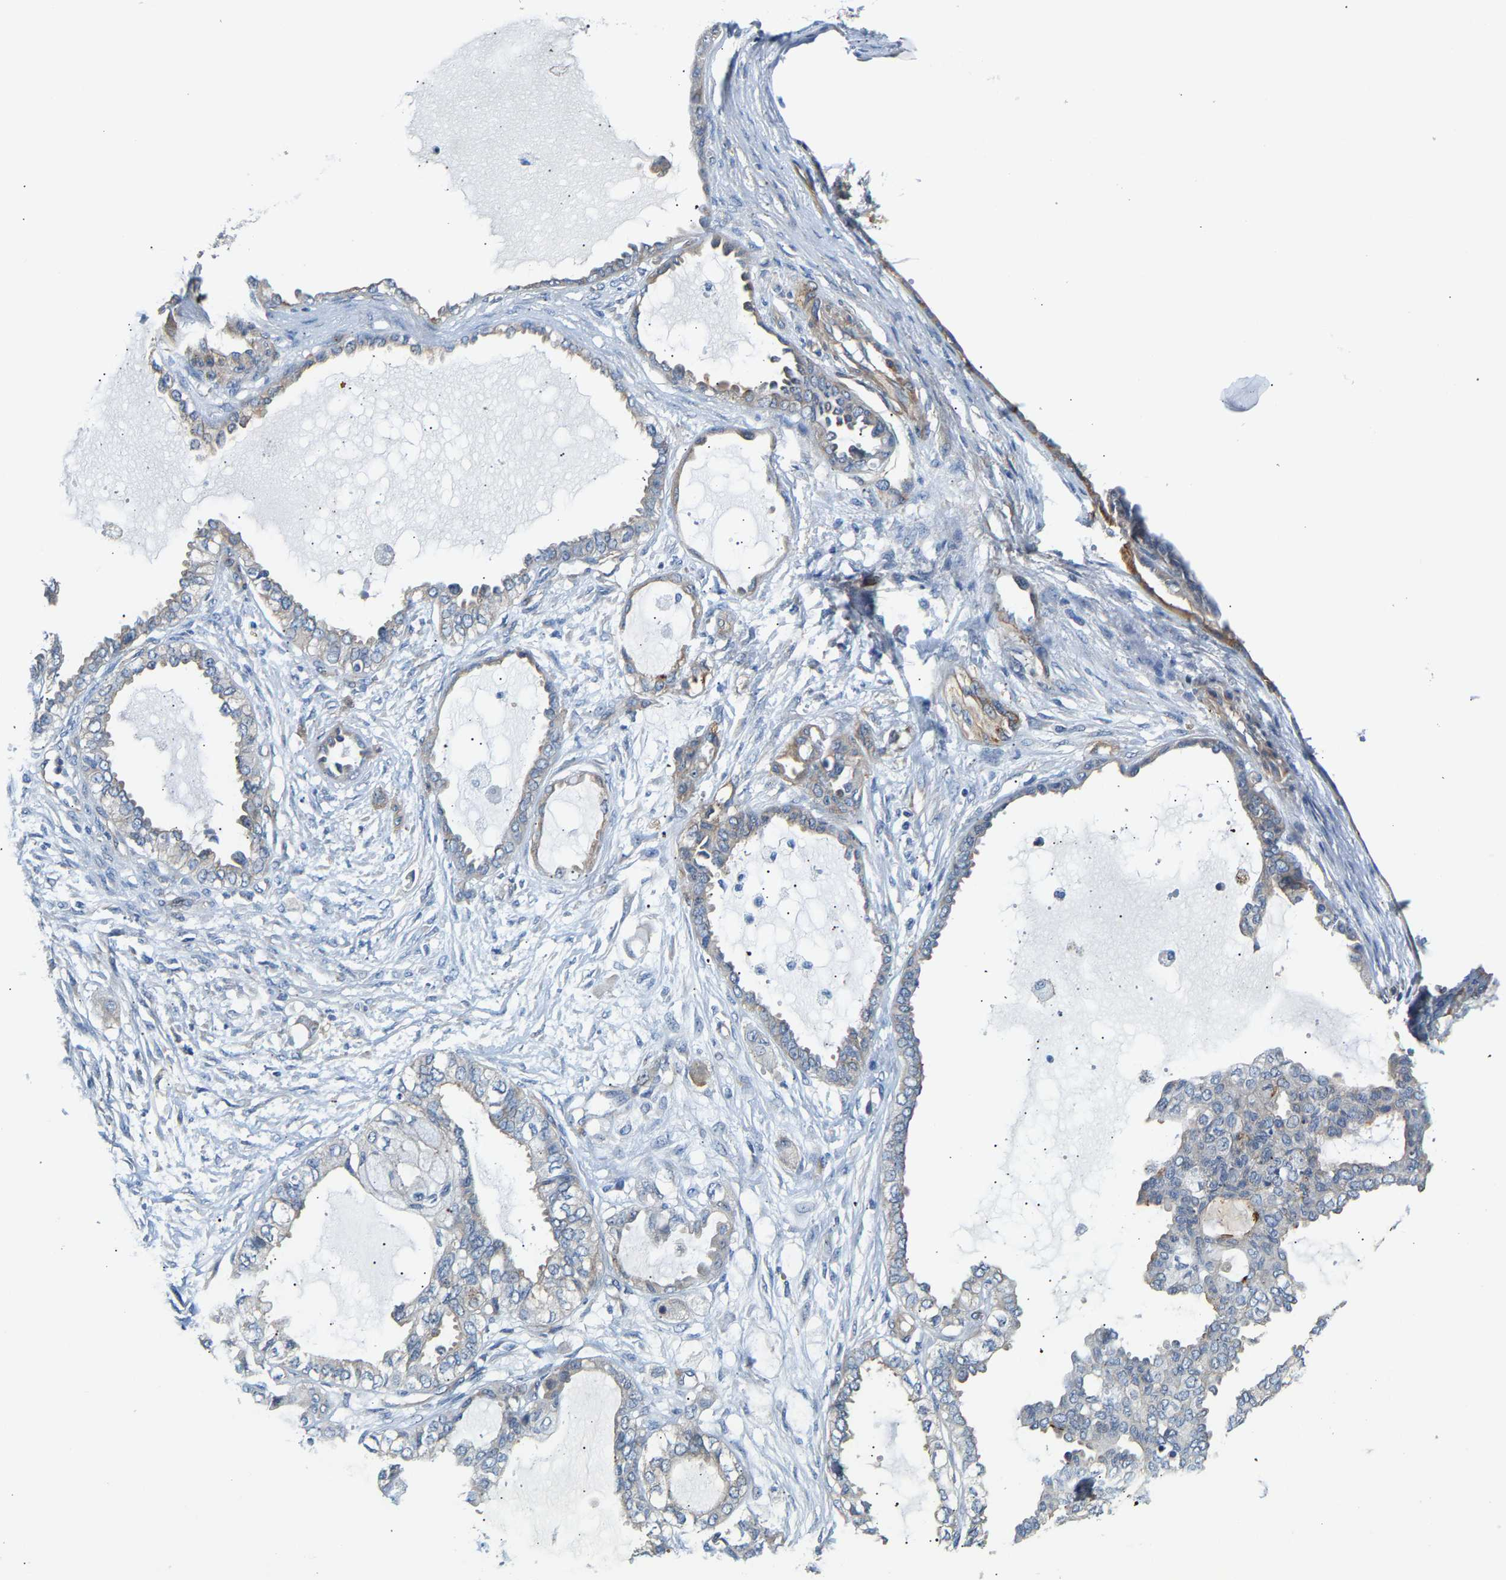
{"staining": {"intensity": "weak", "quantity": "<25%", "location": "cytoplasmic/membranous"}, "tissue": "ovarian cancer", "cell_type": "Tumor cells", "image_type": "cancer", "snomed": [{"axis": "morphology", "description": "Carcinoma, NOS"}, {"axis": "morphology", "description": "Carcinoma, endometroid"}, {"axis": "topography", "description": "Ovary"}], "caption": "A histopathology image of ovarian endometroid carcinoma stained for a protein exhibits no brown staining in tumor cells. (DAB immunohistochemistry visualized using brightfield microscopy, high magnification).", "gene": "PAWR", "patient": {"sex": "female", "age": 50}}